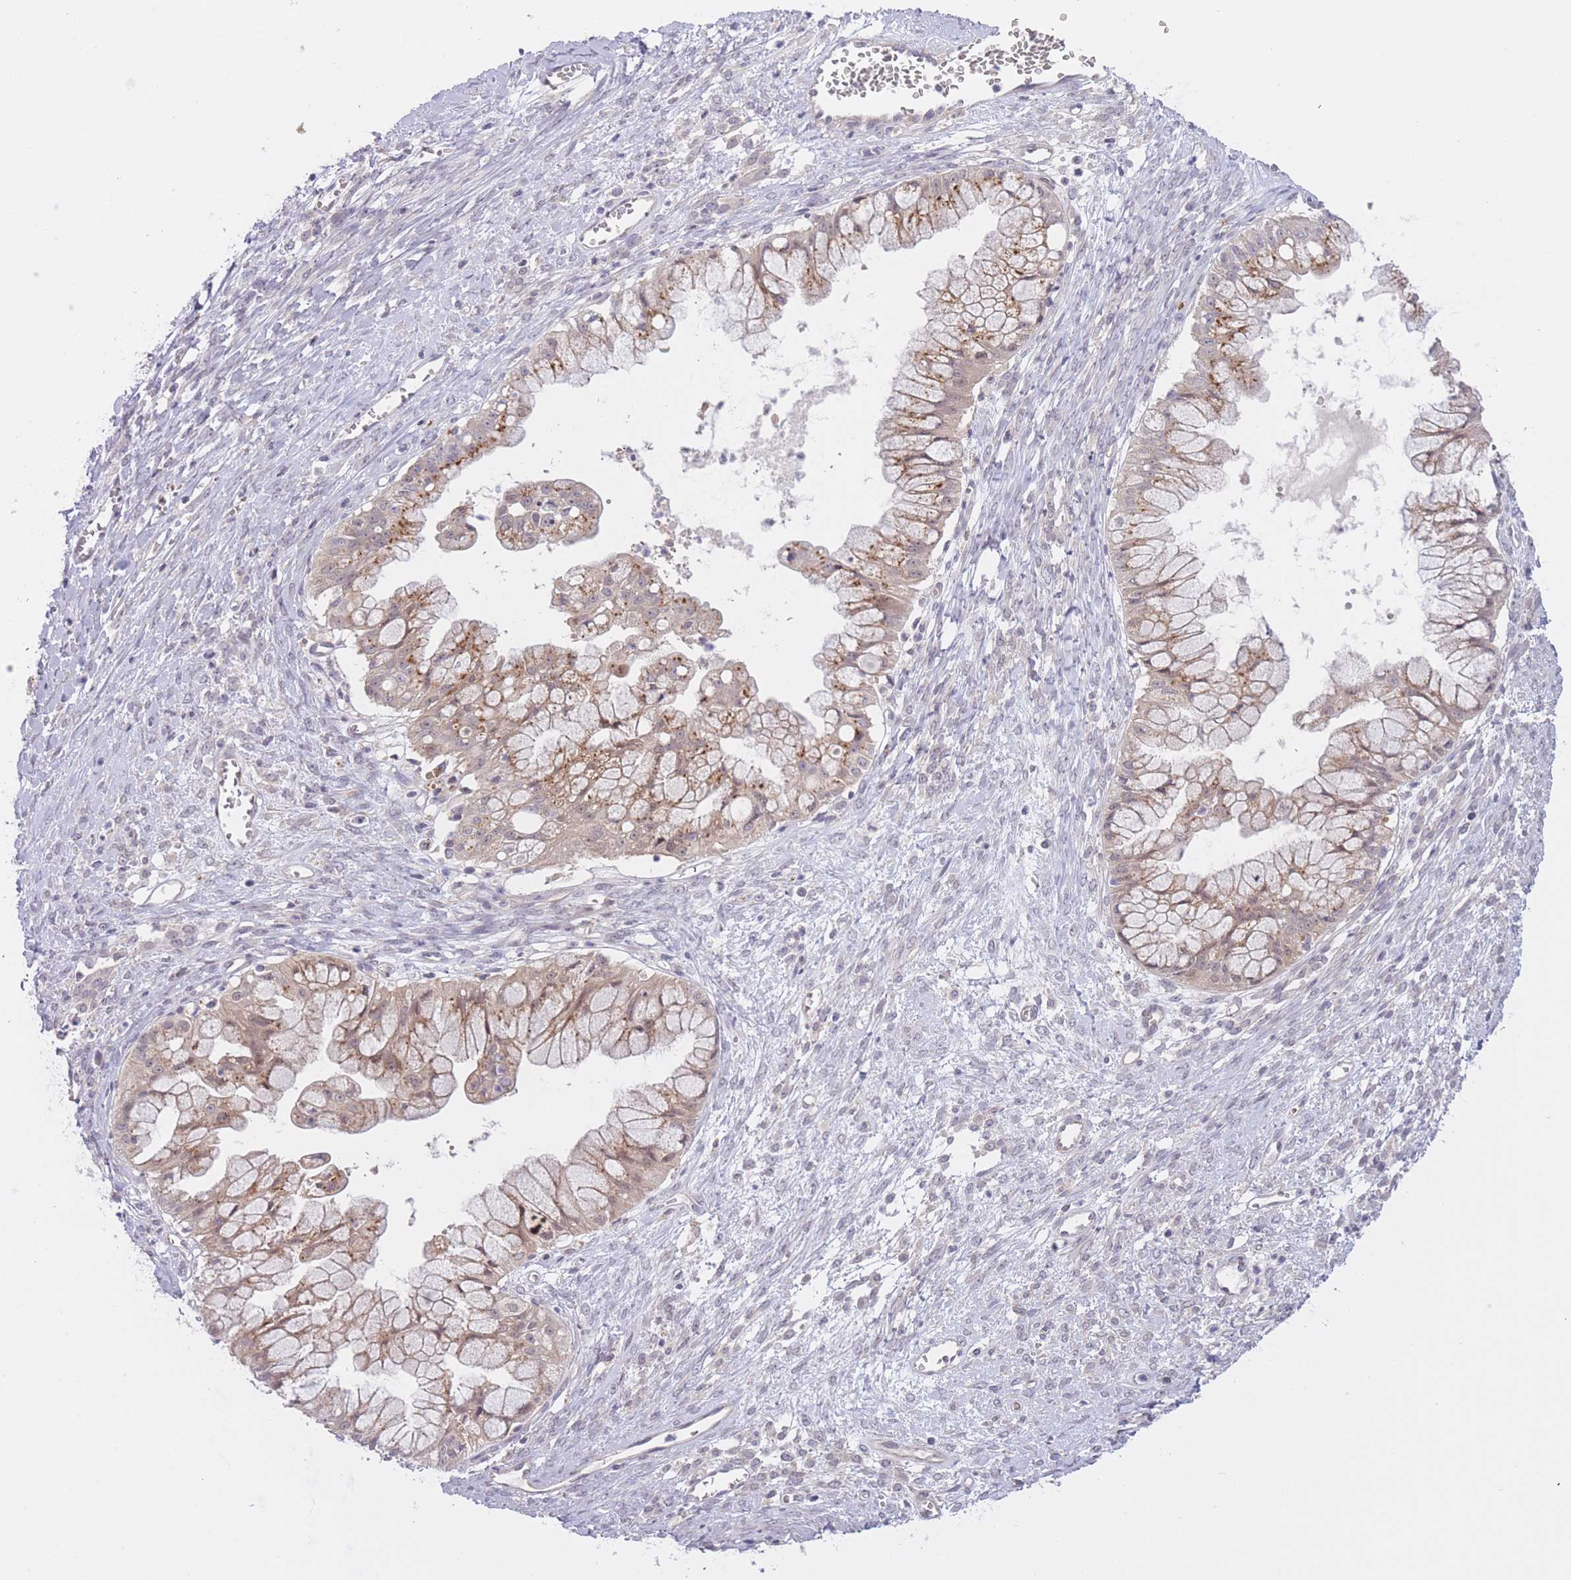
{"staining": {"intensity": "moderate", "quantity": "25%-75%", "location": "cytoplasmic/membranous"}, "tissue": "ovarian cancer", "cell_type": "Tumor cells", "image_type": "cancer", "snomed": [{"axis": "morphology", "description": "Cystadenocarcinoma, mucinous, NOS"}, {"axis": "topography", "description": "Ovary"}], "caption": "Immunohistochemistry histopathology image of human ovarian cancer stained for a protein (brown), which displays medium levels of moderate cytoplasmic/membranous expression in about 25%-75% of tumor cells.", "gene": "FUT5", "patient": {"sex": "female", "age": 70}}